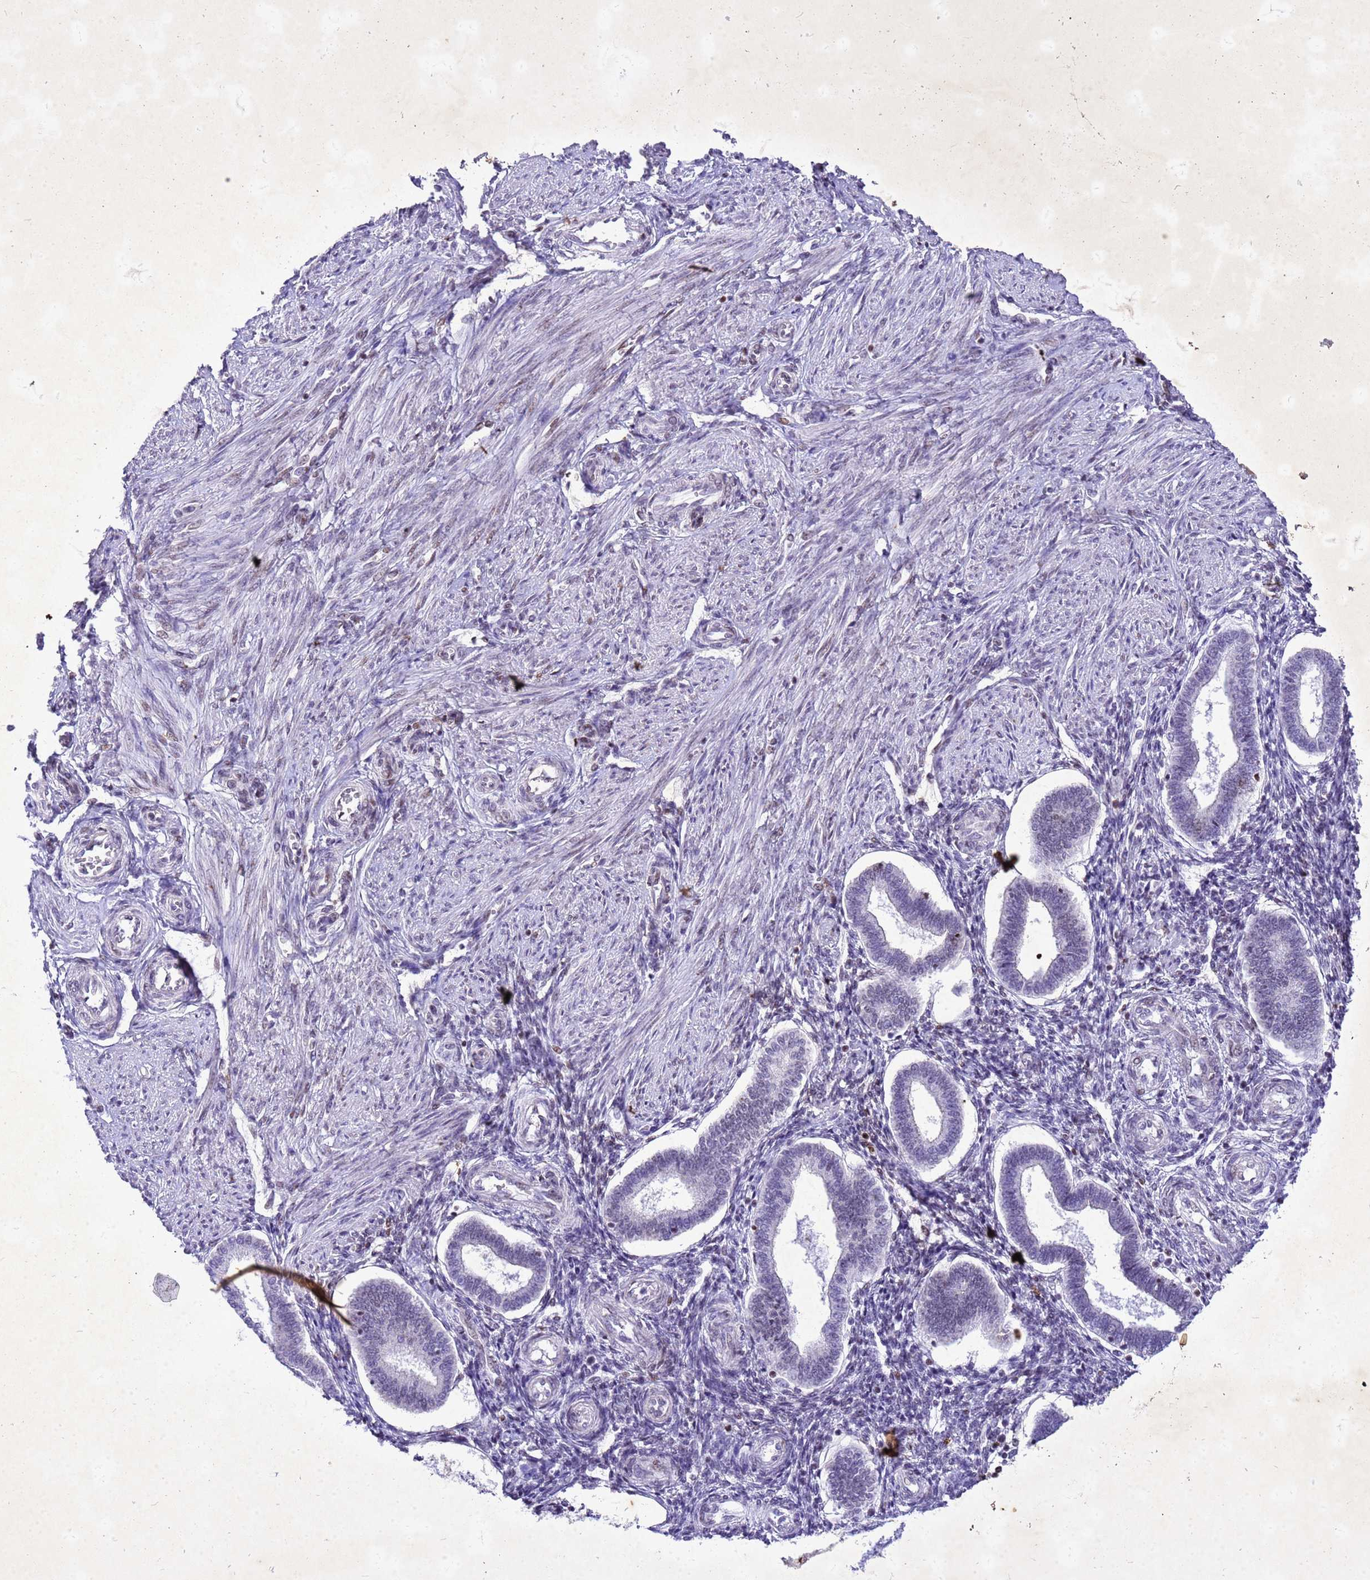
{"staining": {"intensity": "negative", "quantity": "none", "location": "none"}, "tissue": "endometrium", "cell_type": "Cells in endometrial stroma", "image_type": "normal", "snomed": [{"axis": "morphology", "description": "Normal tissue, NOS"}, {"axis": "topography", "description": "Endometrium"}], "caption": "The histopathology image shows no significant positivity in cells in endometrial stroma of endometrium.", "gene": "COPS9", "patient": {"sex": "female", "age": 24}}